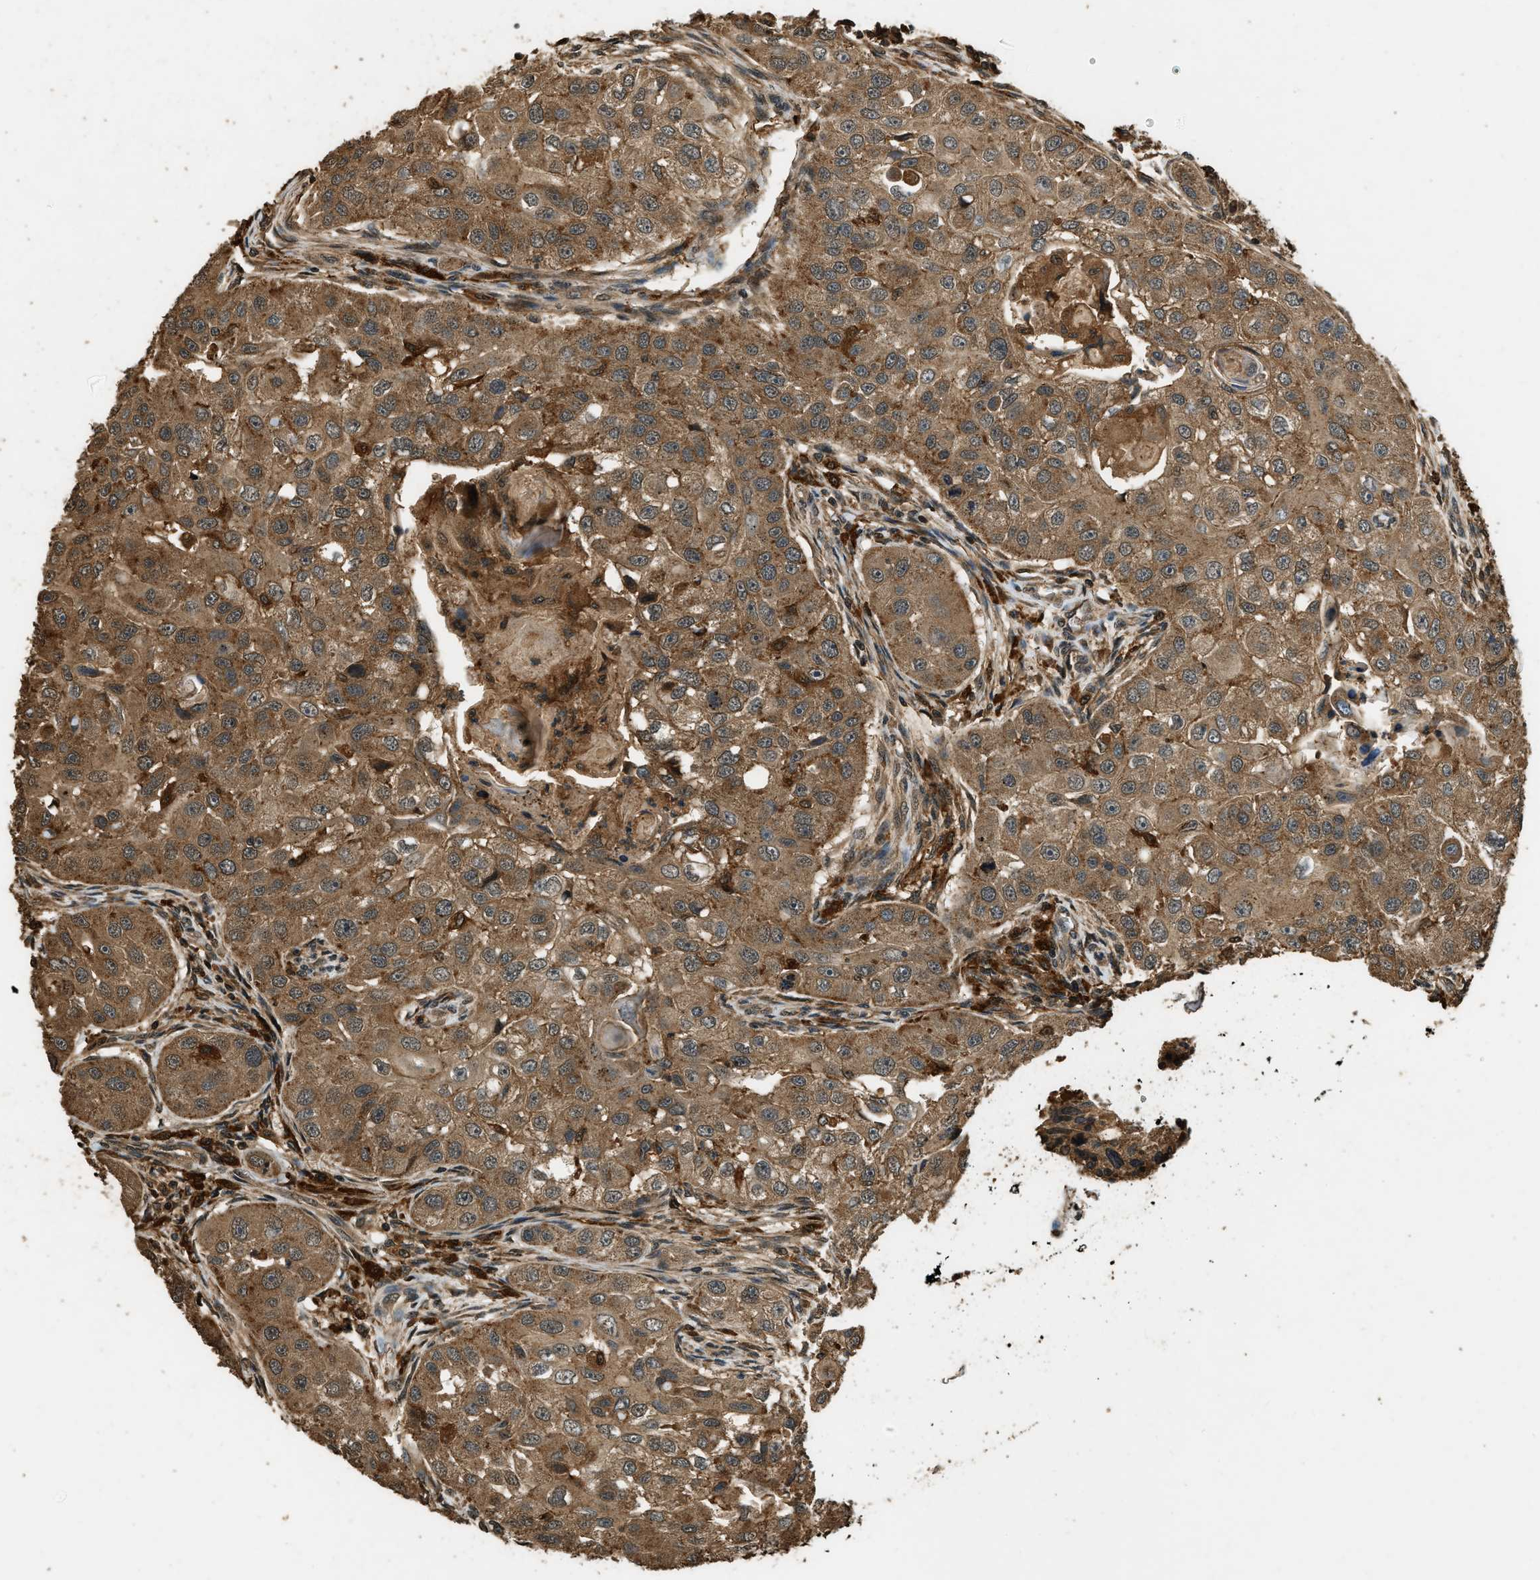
{"staining": {"intensity": "moderate", "quantity": ">75%", "location": "cytoplasmic/membranous"}, "tissue": "head and neck cancer", "cell_type": "Tumor cells", "image_type": "cancer", "snomed": [{"axis": "morphology", "description": "Normal tissue, NOS"}, {"axis": "morphology", "description": "Squamous cell carcinoma, NOS"}, {"axis": "topography", "description": "Skeletal muscle"}, {"axis": "topography", "description": "Head-Neck"}], "caption": "A high-resolution image shows immunohistochemistry staining of head and neck squamous cell carcinoma, which exhibits moderate cytoplasmic/membranous staining in approximately >75% of tumor cells. Using DAB (brown) and hematoxylin (blue) stains, captured at high magnification using brightfield microscopy.", "gene": "RAP2A", "patient": {"sex": "male", "age": 51}}